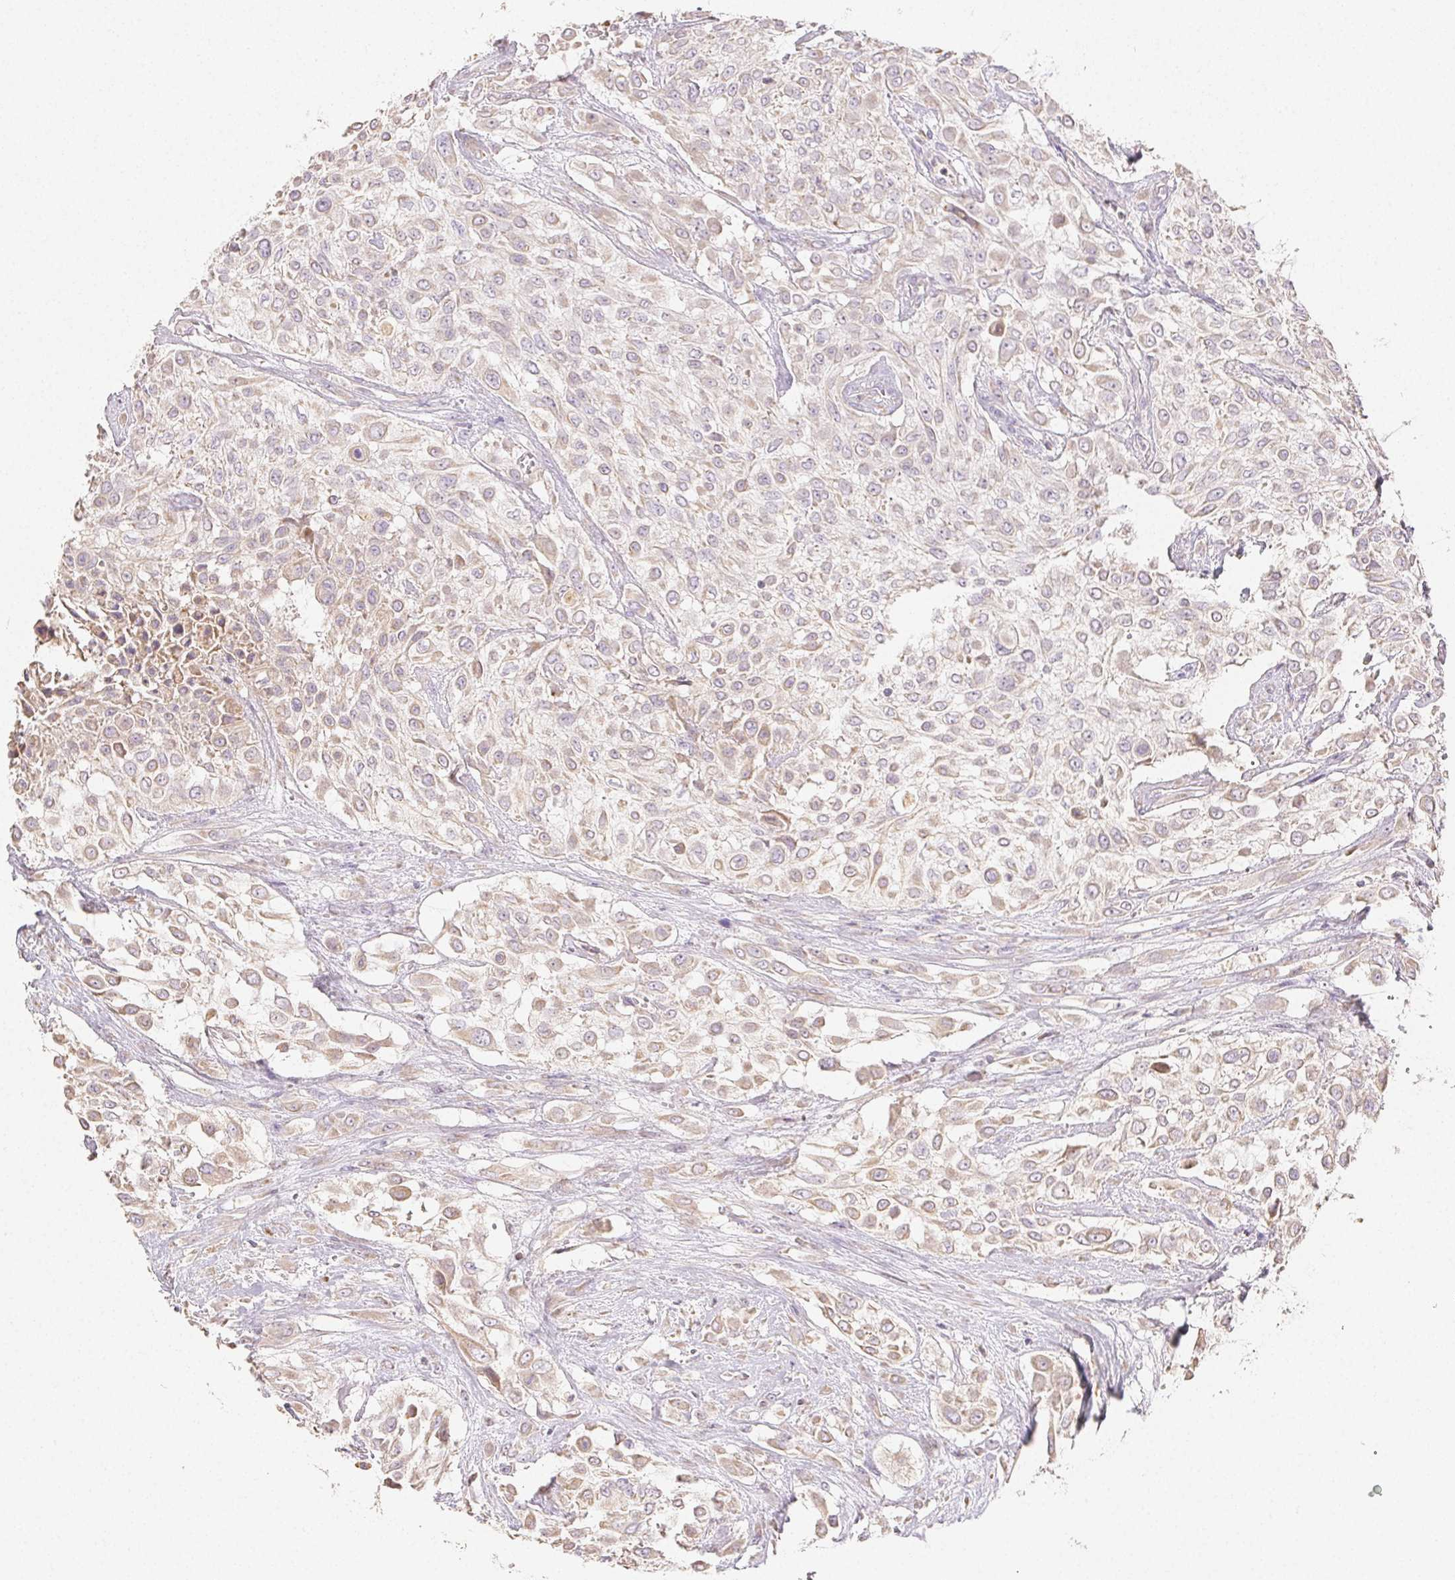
{"staining": {"intensity": "negative", "quantity": "none", "location": "none"}, "tissue": "urothelial cancer", "cell_type": "Tumor cells", "image_type": "cancer", "snomed": [{"axis": "morphology", "description": "Urothelial carcinoma, High grade"}, {"axis": "topography", "description": "Urinary bladder"}], "caption": "An image of human urothelial carcinoma (high-grade) is negative for staining in tumor cells.", "gene": "ACVR1B", "patient": {"sex": "male", "age": 57}}